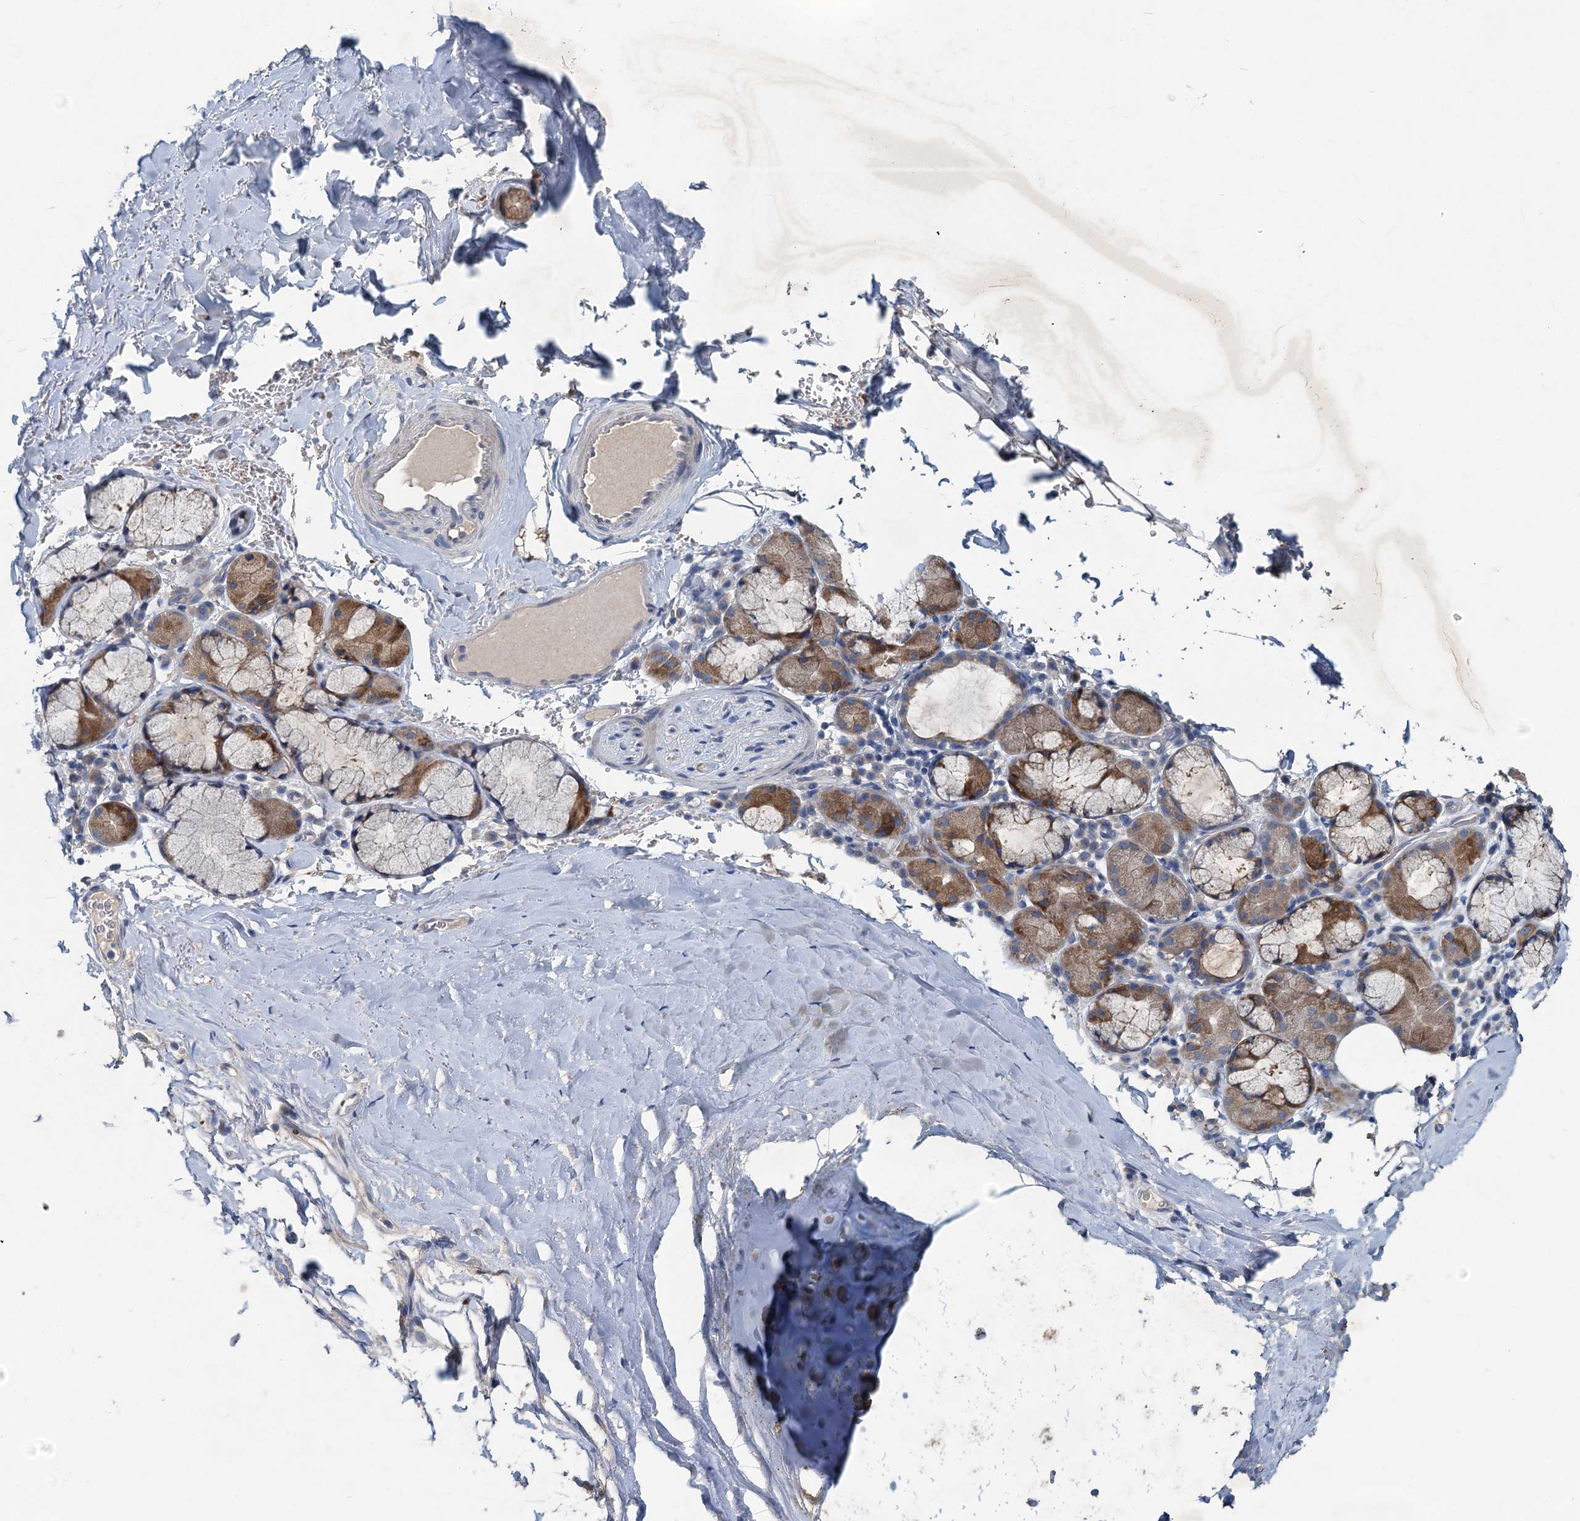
{"staining": {"intensity": "negative", "quantity": "none", "location": "none"}, "tissue": "adipose tissue", "cell_type": "Adipocytes", "image_type": "normal", "snomed": [{"axis": "morphology", "description": "Normal tissue, NOS"}, {"axis": "topography", "description": "Lymph node"}, {"axis": "topography", "description": "Bronchus"}], "caption": "This image is of normal adipose tissue stained with IHC to label a protein in brown with the nuclei are counter-stained blue. There is no positivity in adipocytes. (Immunohistochemistry, brightfield microscopy, high magnification).", "gene": "RTKN2", "patient": {"sex": "male", "age": 63}}